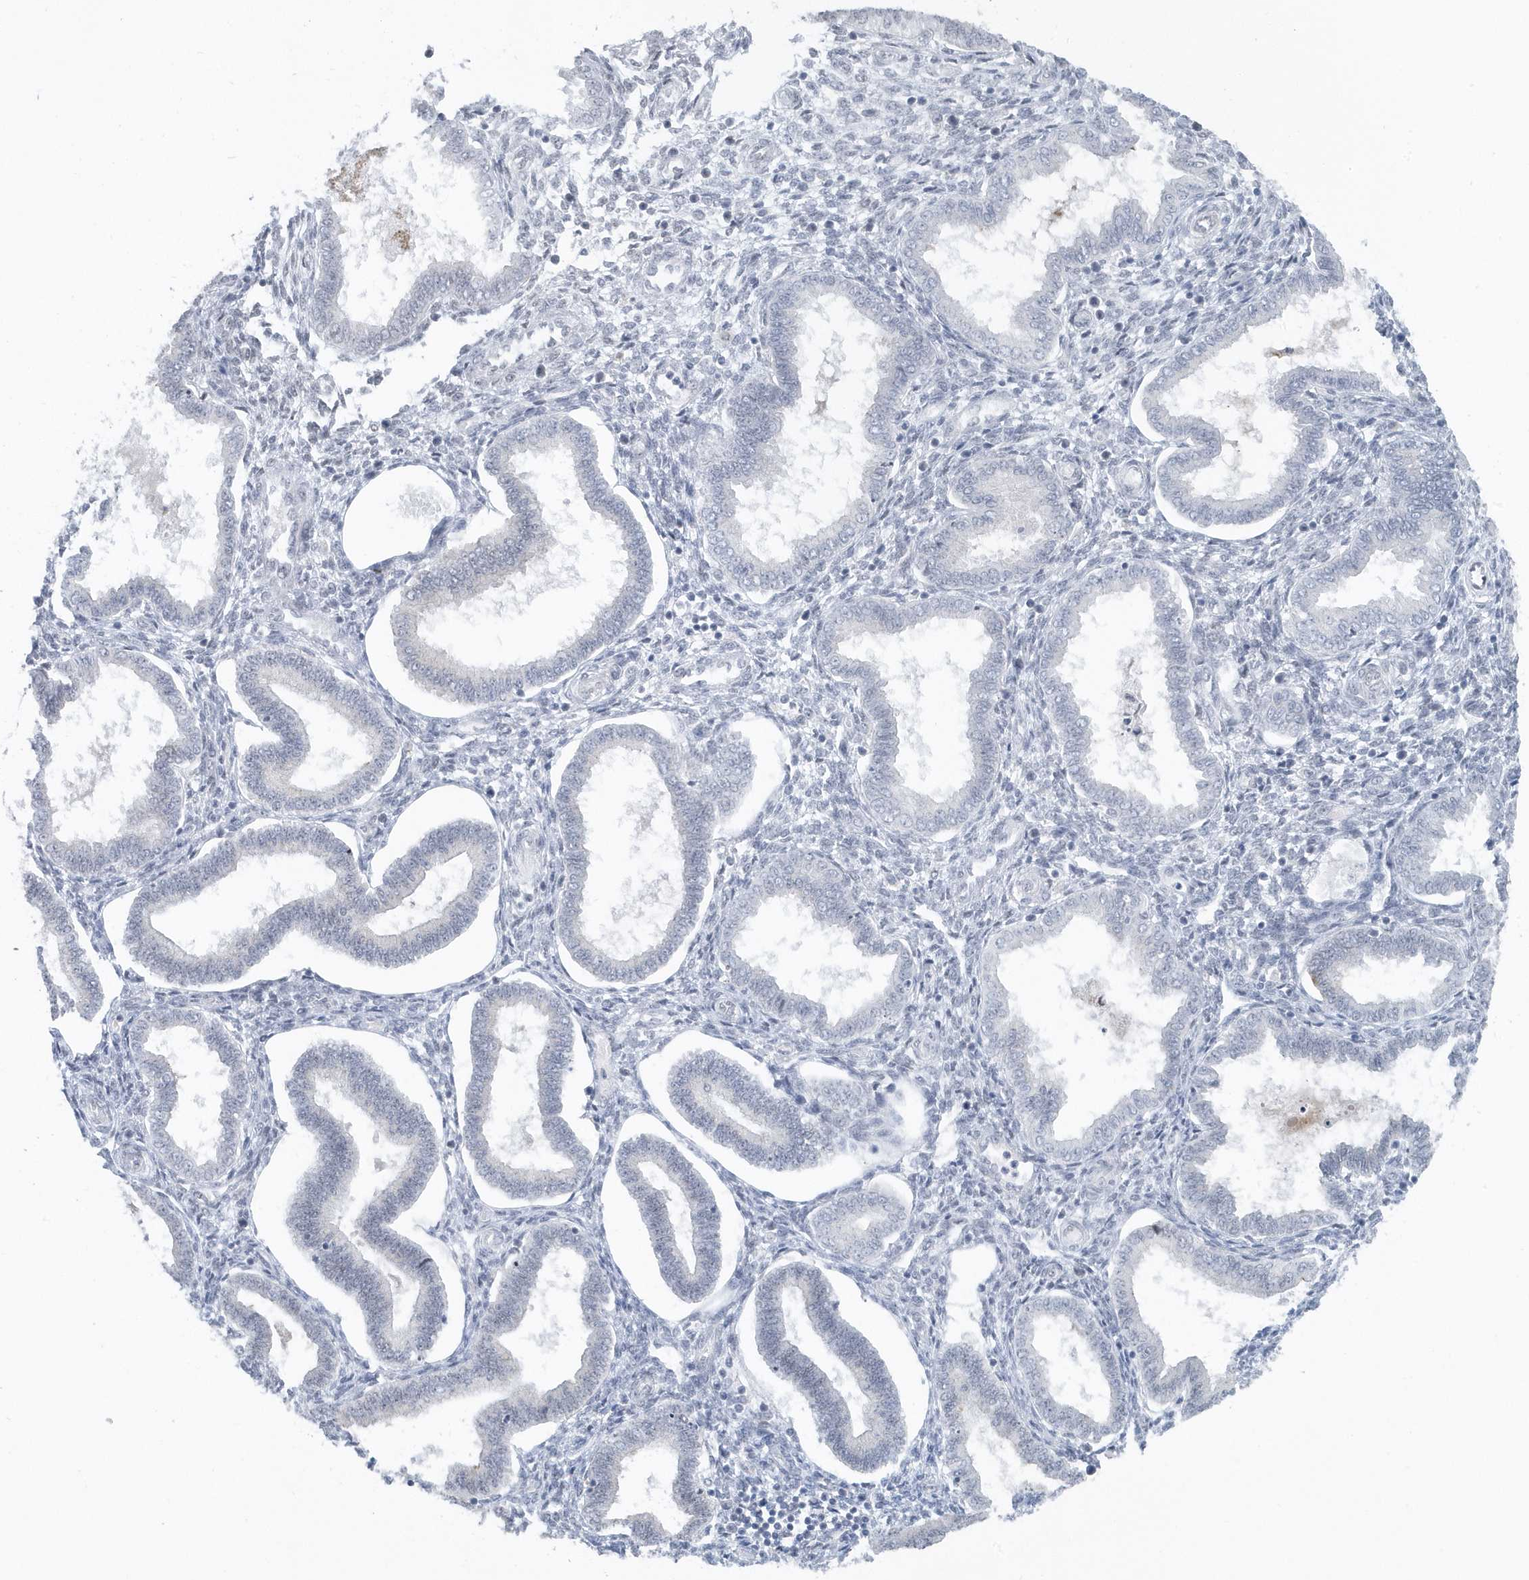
{"staining": {"intensity": "negative", "quantity": "none", "location": "none"}, "tissue": "endometrium", "cell_type": "Cells in endometrial stroma", "image_type": "normal", "snomed": [{"axis": "morphology", "description": "Normal tissue, NOS"}, {"axis": "topography", "description": "Endometrium"}], "caption": "DAB immunohistochemical staining of normal endometrium shows no significant expression in cells in endometrial stroma.", "gene": "RPF2", "patient": {"sex": "female", "age": 24}}